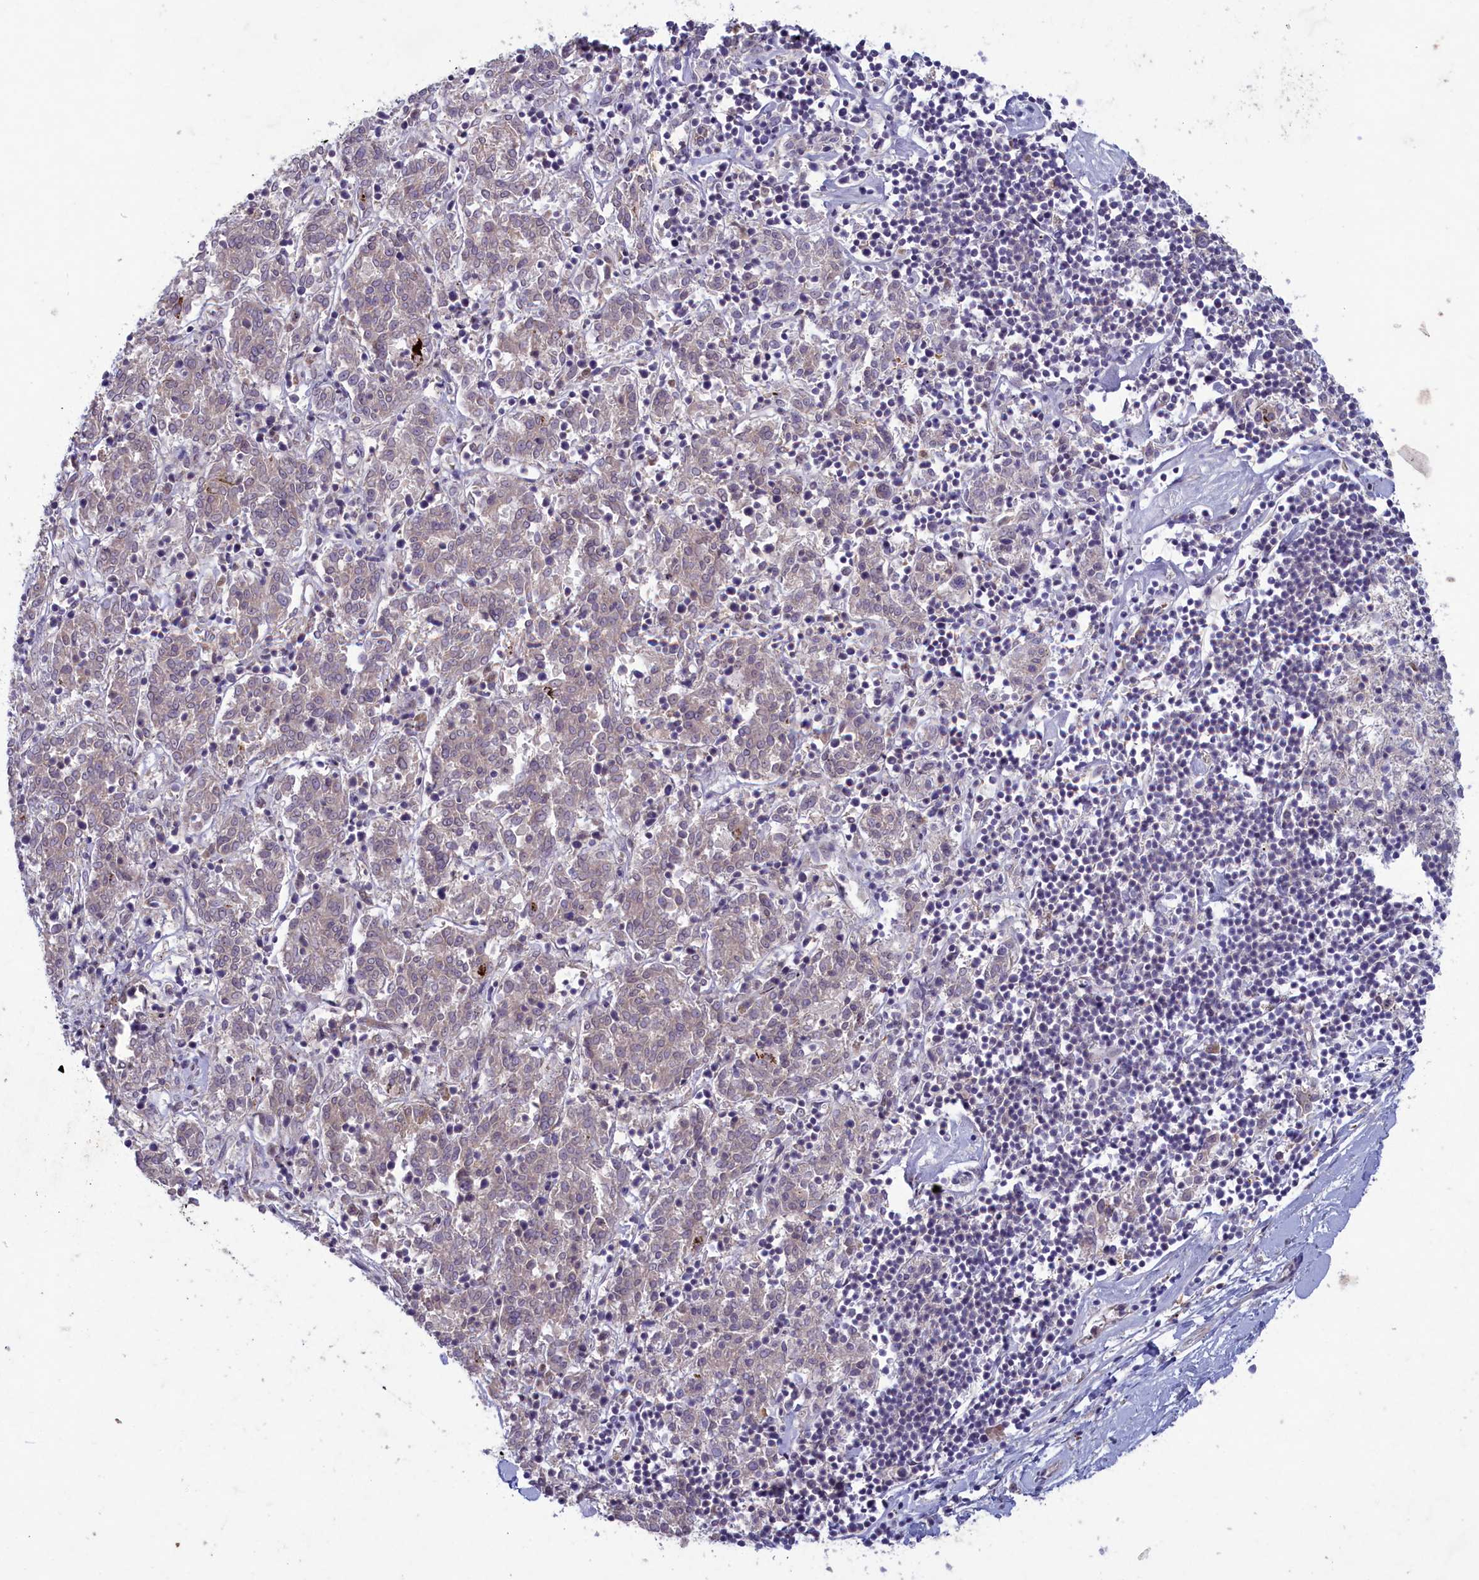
{"staining": {"intensity": "negative", "quantity": "none", "location": "none"}, "tissue": "melanoma", "cell_type": "Tumor cells", "image_type": "cancer", "snomed": [{"axis": "morphology", "description": "Malignant melanoma, NOS"}, {"axis": "topography", "description": "Skin"}], "caption": "Immunohistochemistry (IHC) micrograph of neoplastic tissue: human melanoma stained with DAB shows no significant protein expression in tumor cells.", "gene": "PLEKHG6", "patient": {"sex": "female", "age": 72}}